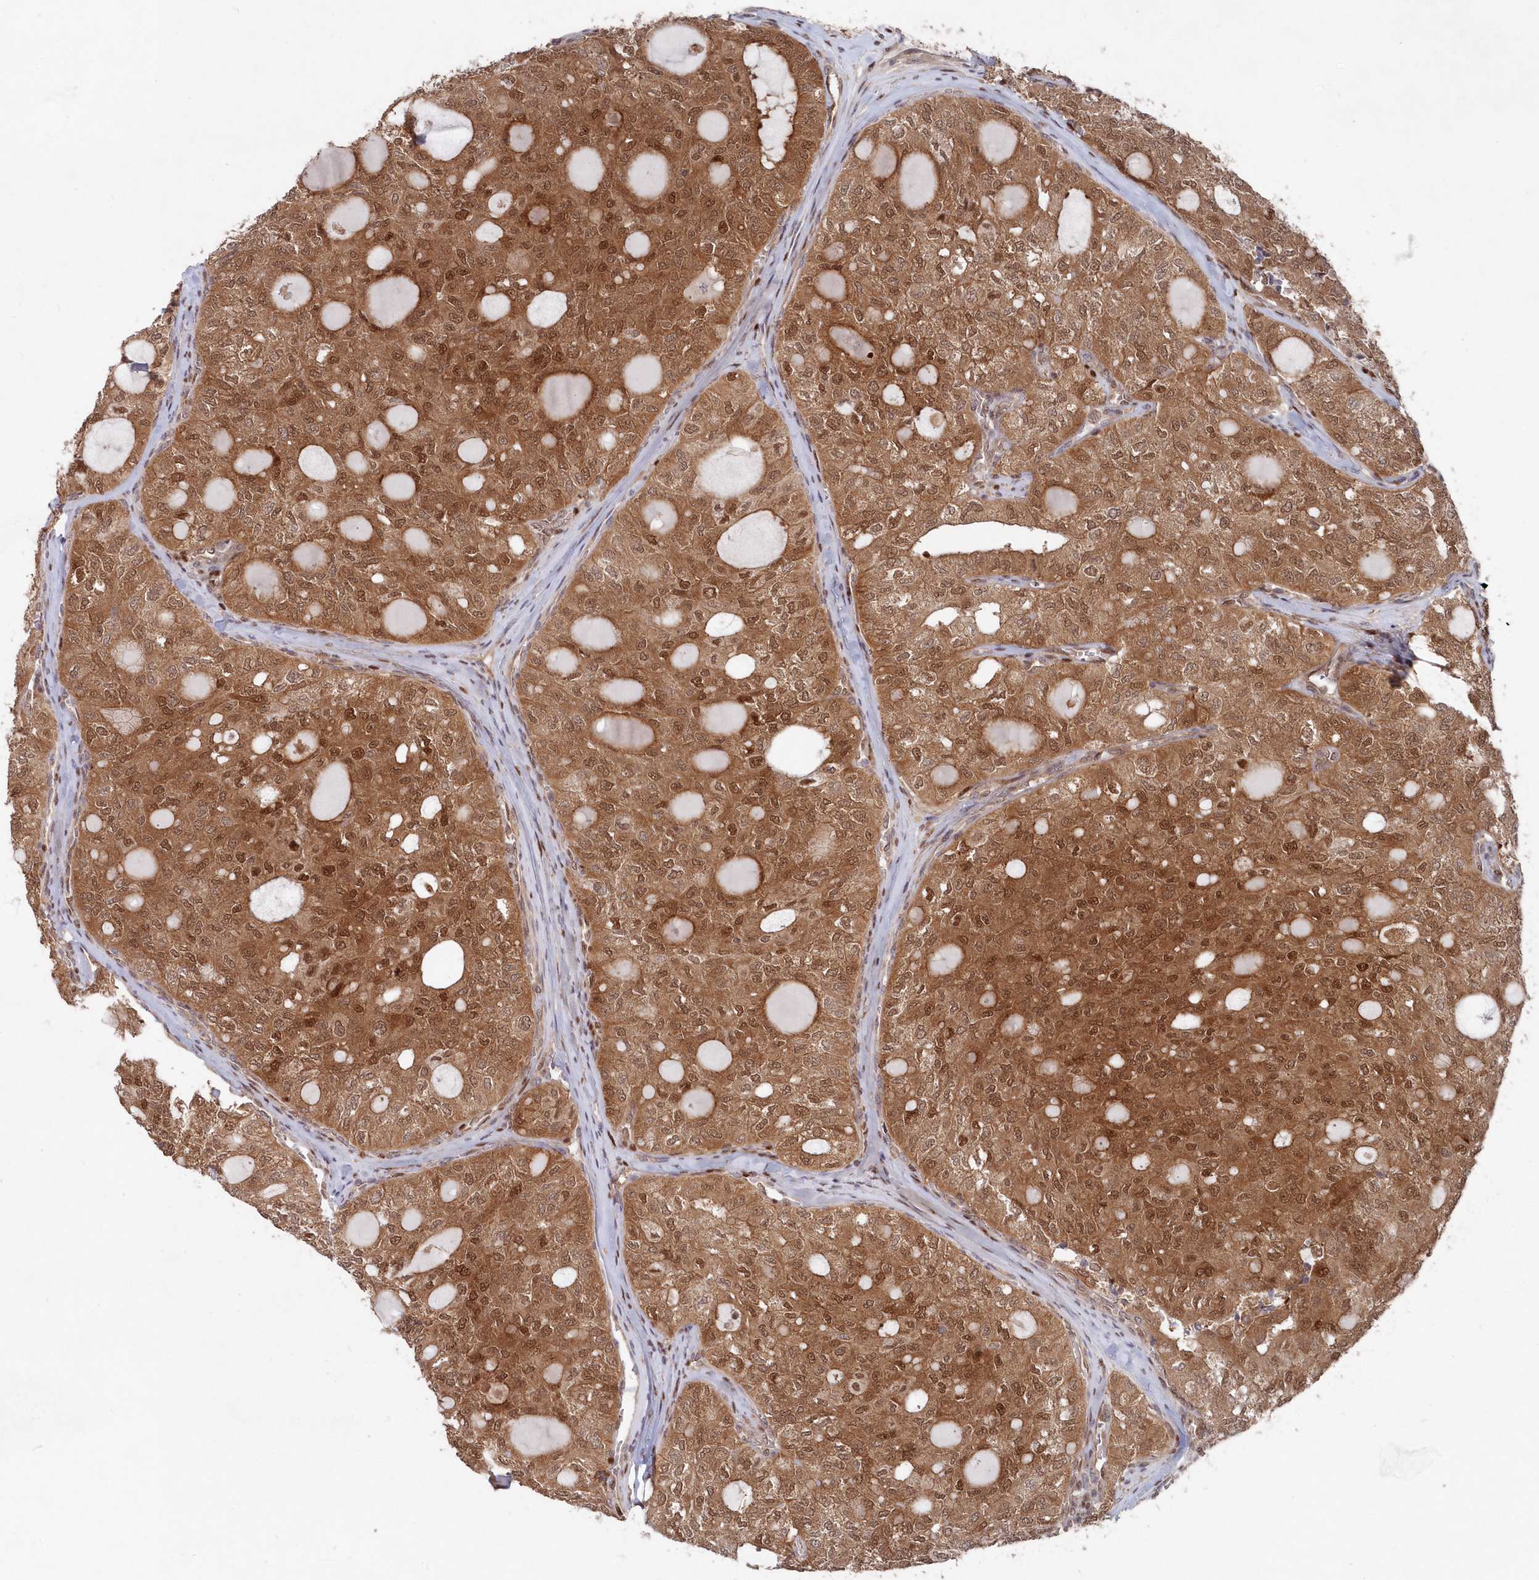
{"staining": {"intensity": "moderate", "quantity": ">75%", "location": "cytoplasmic/membranous,nuclear"}, "tissue": "thyroid cancer", "cell_type": "Tumor cells", "image_type": "cancer", "snomed": [{"axis": "morphology", "description": "Follicular adenoma carcinoma, NOS"}, {"axis": "topography", "description": "Thyroid gland"}], "caption": "Protein analysis of thyroid cancer tissue demonstrates moderate cytoplasmic/membranous and nuclear positivity in about >75% of tumor cells.", "gene": "ABHD14B", "patient": {"sex": "male", "age": 75}}